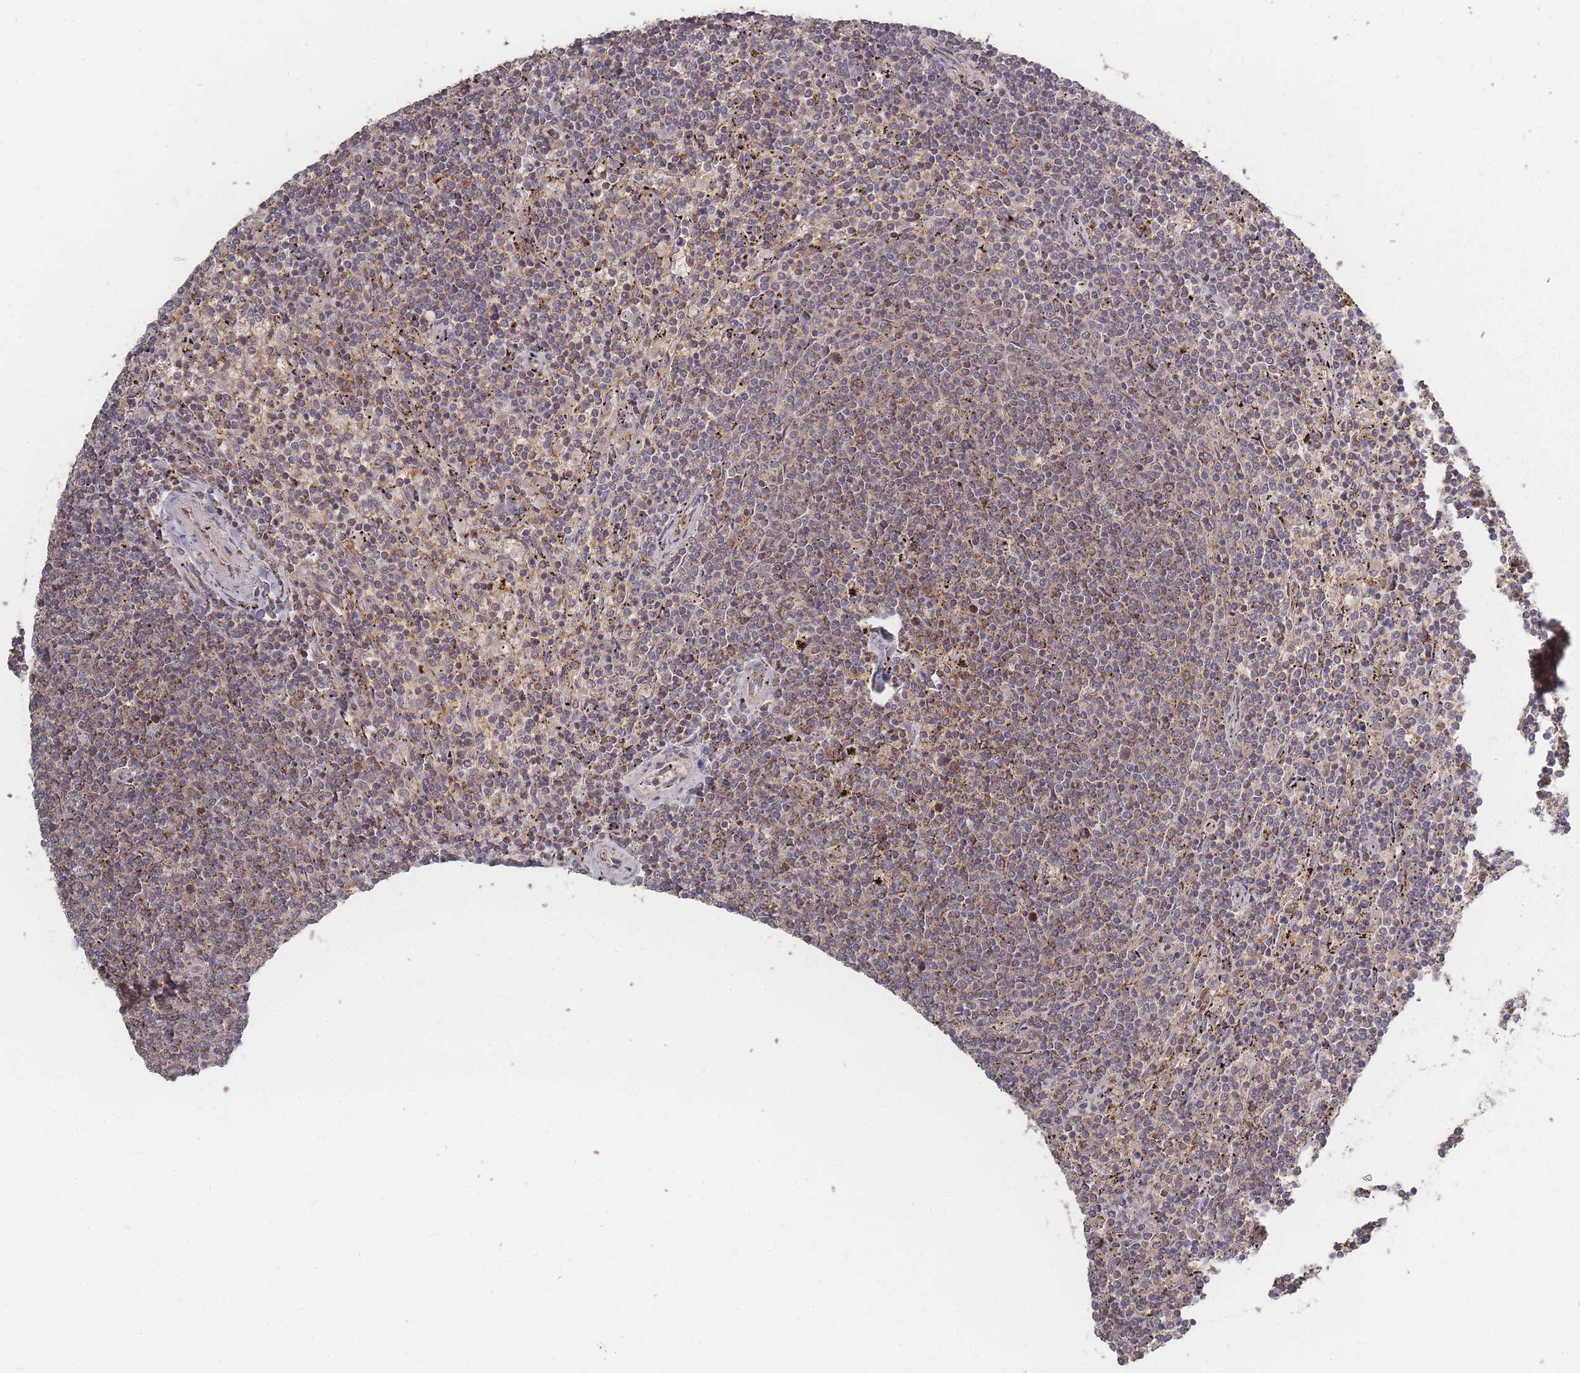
{"staining": {"intensity": "weak", "quantity": ">75%", "location": "cytoplasmic/membranous"}, "tissue": "lymphoma", "cell_type": "Tumor cells", "image_type": "cancer", "snomed": [{"axis": "morphology", "description": "Malignant lymphoma, non-Hodgkin's type, Low grade"}, {"axis": "topography", "description": "Spleen"}], "caption": "There is low levels of weak cytoplasmic/membranous positivity in tumor cells of lymphoma, as demonstrated by immunohistochemical staining (brown color).", "gene": "LYRM7", "patient": {"sex": "female", "age": 50}}